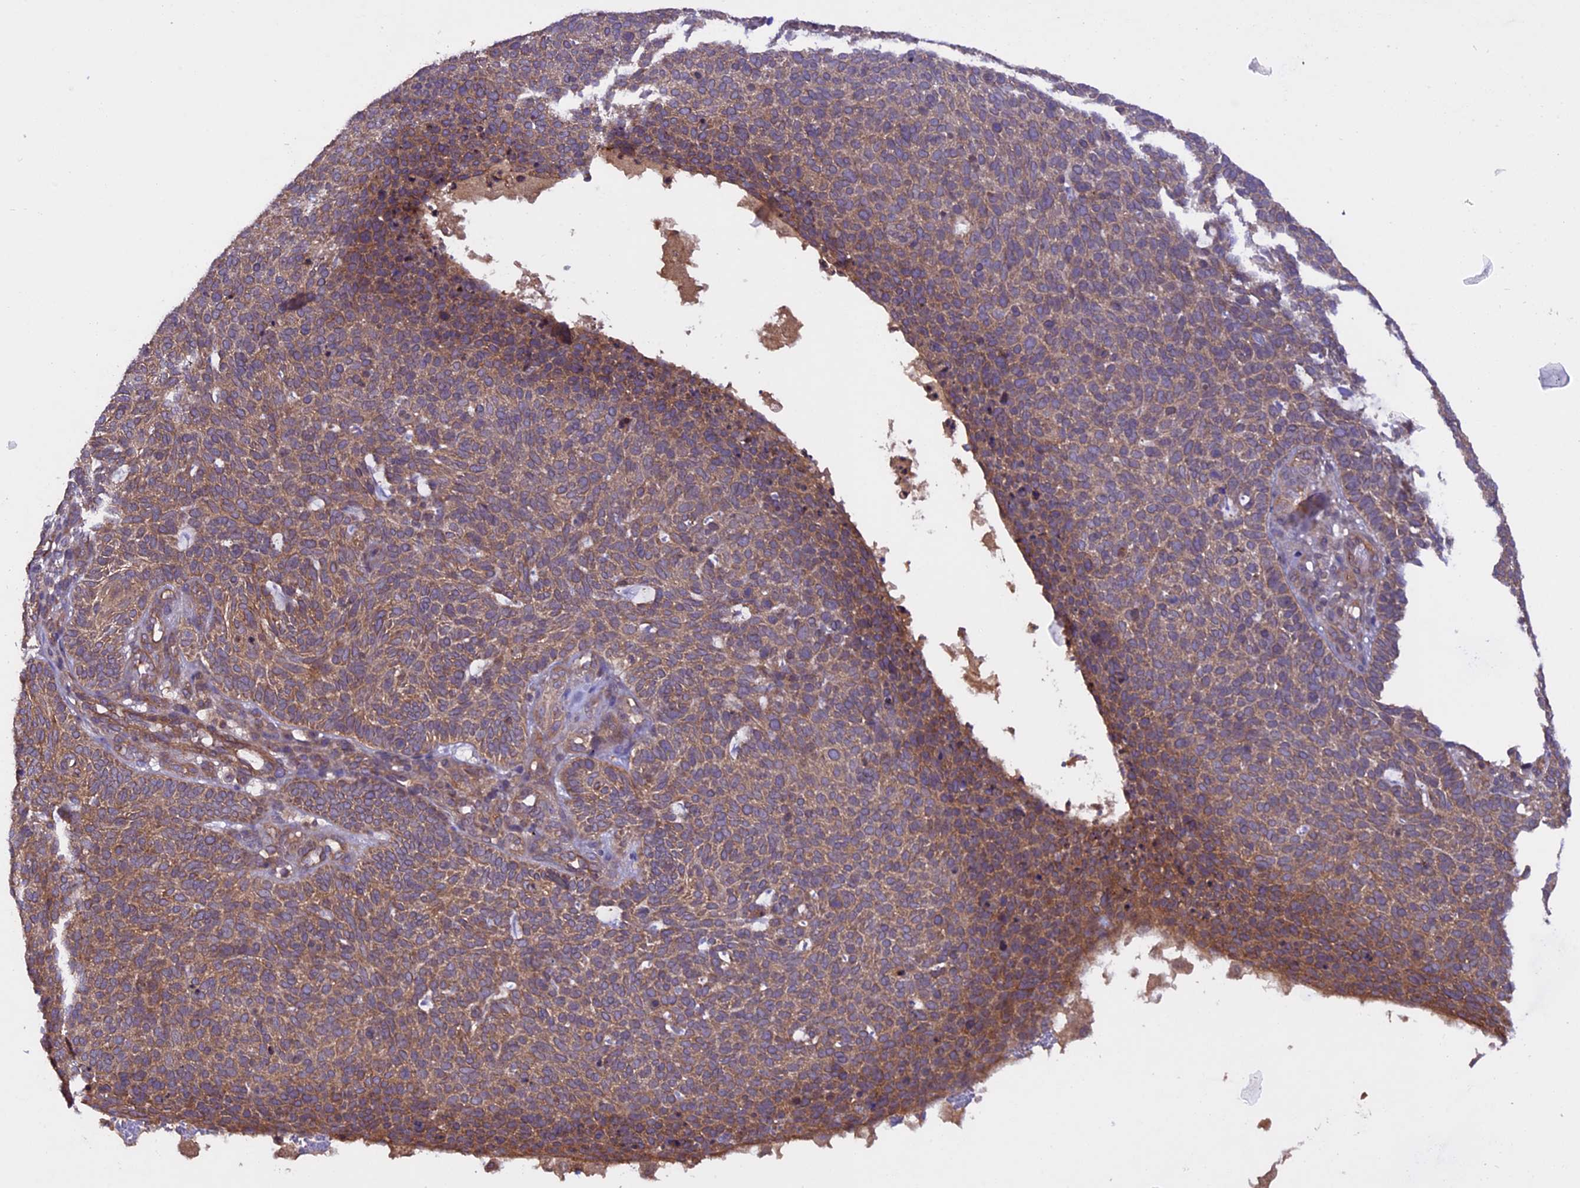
{"staining": {"intensity": "moderate", "quantity": ">75%", "location": "cytoplasmic/membranous"}, "tissue": "skin cancer", "cell_type": "Tumor cells", "image_type": "cancer", "snomed": [{"axis": "morphology", "description": "Squamous cell carcinoma, NOS"}, {"axis": "topography", "description": "Skin"}], "caption": "Immunohistochemical staining of skin cancer (squamous cell carcinoma) reveals medium levels of moderate cytoplasmic/membranous protein expression in approximately >75% of tumor cells.", "gene": "CCDC125", "patient": {"sex": "female", "age": 90}}